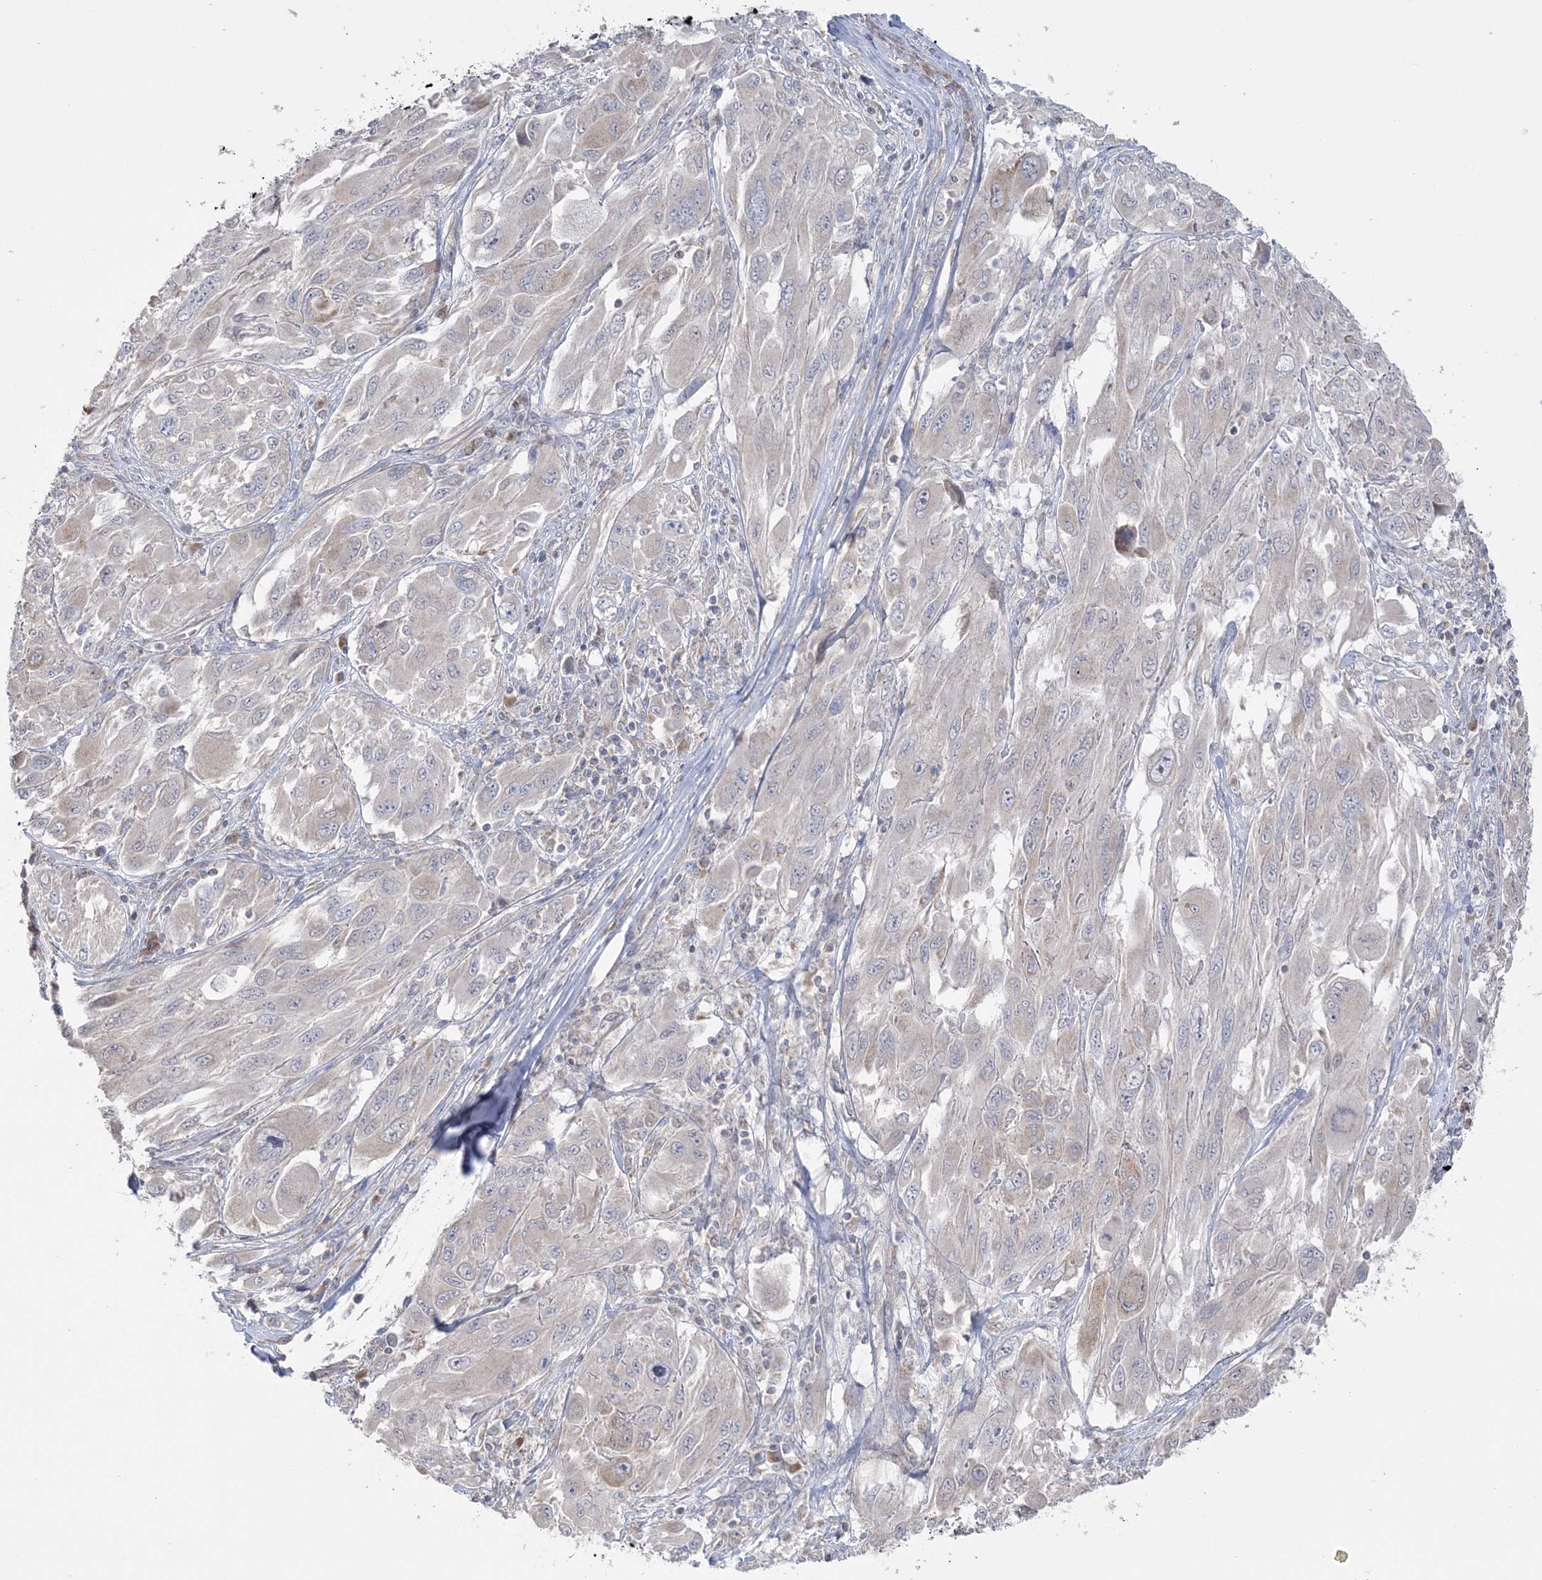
{"staining": {"intensity": "negative", "quantity": "none", "location": "none"}, "tissue": "melanoma", "cell_type": "Tumor cells", "image_type": "cancer", "snomed": [{"axis": "morphology", "description": "Malignant melanoma, NOS"}, {"axis": "topography", "description": "Skin"}], "caption": "Immunohistochemistry of melanoma reveals no expression in tumor cells.", "gene": "MMADHC", "patient": {"sex": "female", "age": 91}}